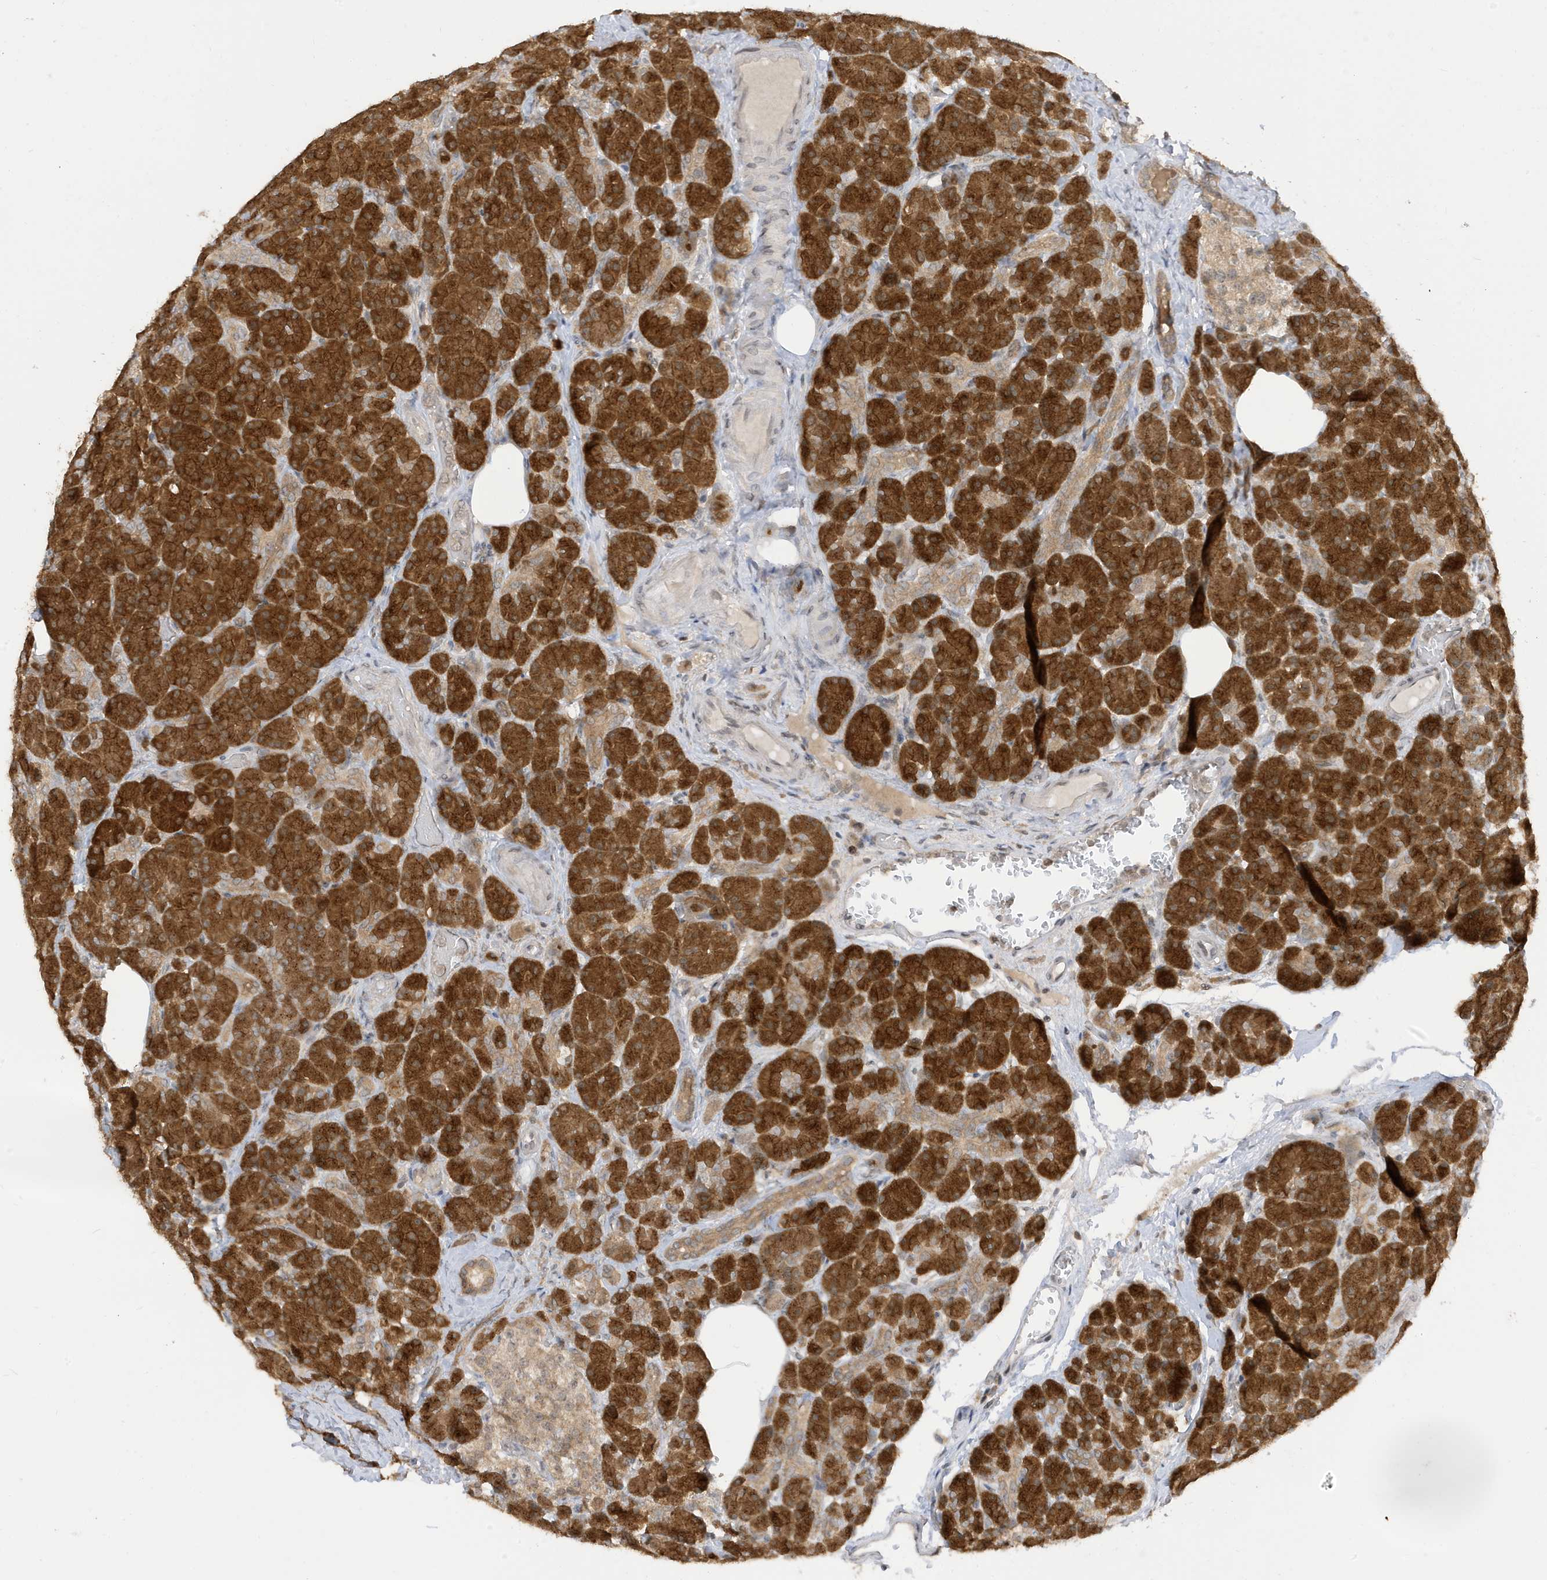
{"staining": {"intensity": "strong", "quantity": ">75%", "location": "cytoplasmic/membranous"}, "tissue": "pancreas", "cell_type": "Exocrine glandular cells", "image_type": "normal", "snomed": [{"axis": "morphology", "description": "Normal tissue, NOS"}, {"axis": "topography", "description": "Pancreas"}], "caption": "Immunohistochemical staining of normal human pancreas reveals >75% levels of strong cytoplasmic/membranous protein staining in about >75% of exocrine glandular cells.", "gene": "TAB3", "patient": {"sex": "female", "age": 43}}